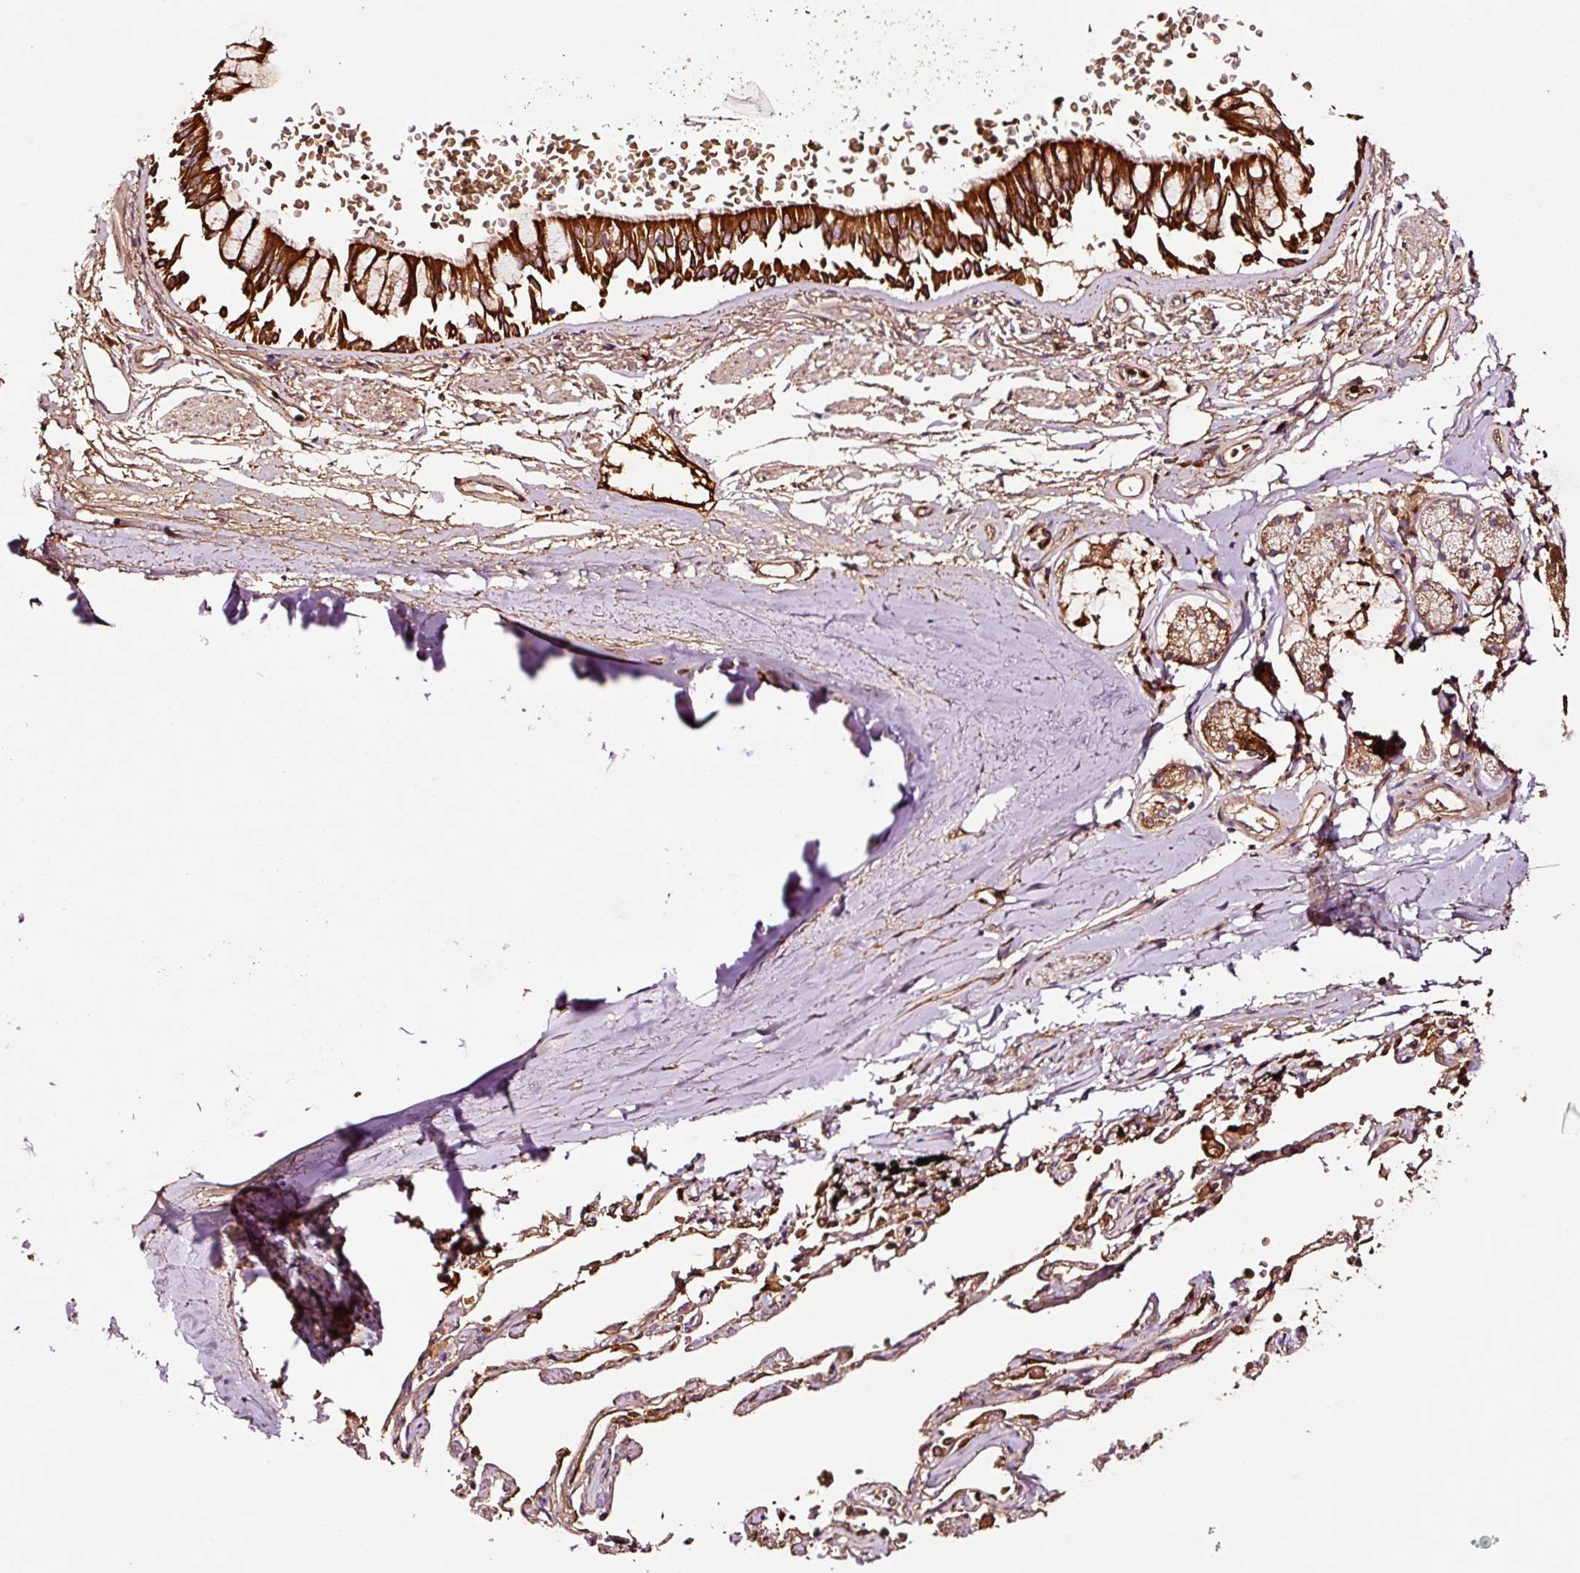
{"staining": {"intensity": "strong", "quantity": ">75%", "location": "cytoplasmic/membranous"}, "tissue": "bronchus", "cell_type": "Respiratory epithelial cells", "image_type": "normal", "snomed": [{"axis": "morphology", "description": "Normal tissue, NOS"}, {"axis": "topography", "description": "Bronchus"}], "caption": "IHC of normal bronchus shows high levels of strong cytoplasmic/membranous positivity in about >75% of respiratory epithelial cells.", "gene": "PGLYRP2", "patient": {"sex": "male", "age": 70}}